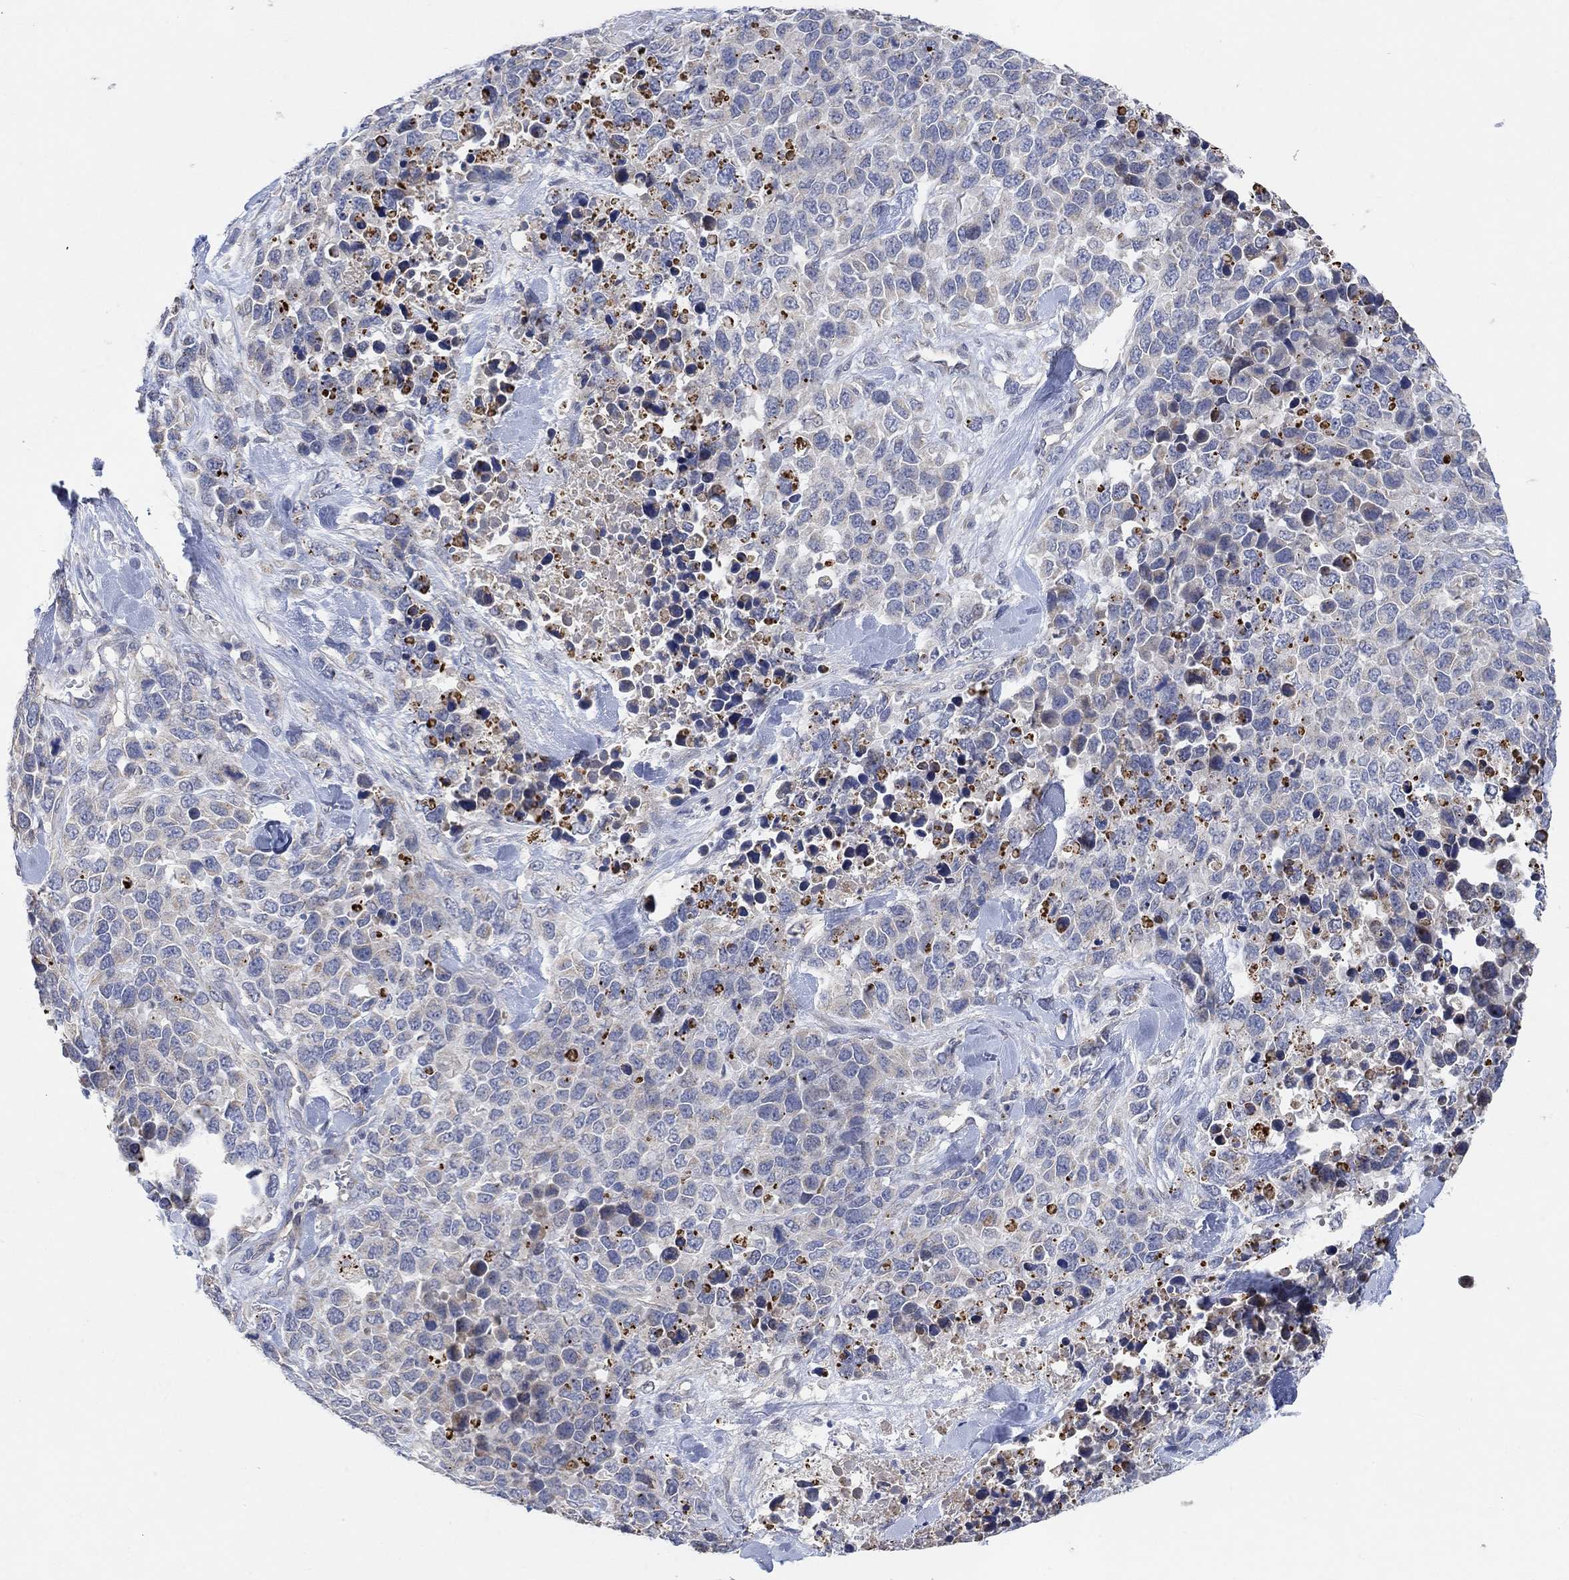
{"staining": {"intensity": "negative", "quantity": "none", "location": "none"}, "tissue": "melanoma", "cell_type": "Tumor cells", "image_type": "cancer", "snomed": [{"axis": "morphology", "description": "Malignant melanoma, Metastatic site"}, {"axis": "topography", "description": "Skin"}], "caption": "Immunohistochemistry (IHC) of melanoma demonstrates no positivity in tumor cells.", "gene": "HCRTR1", "patient": {"sex": "male", "age": 84}}